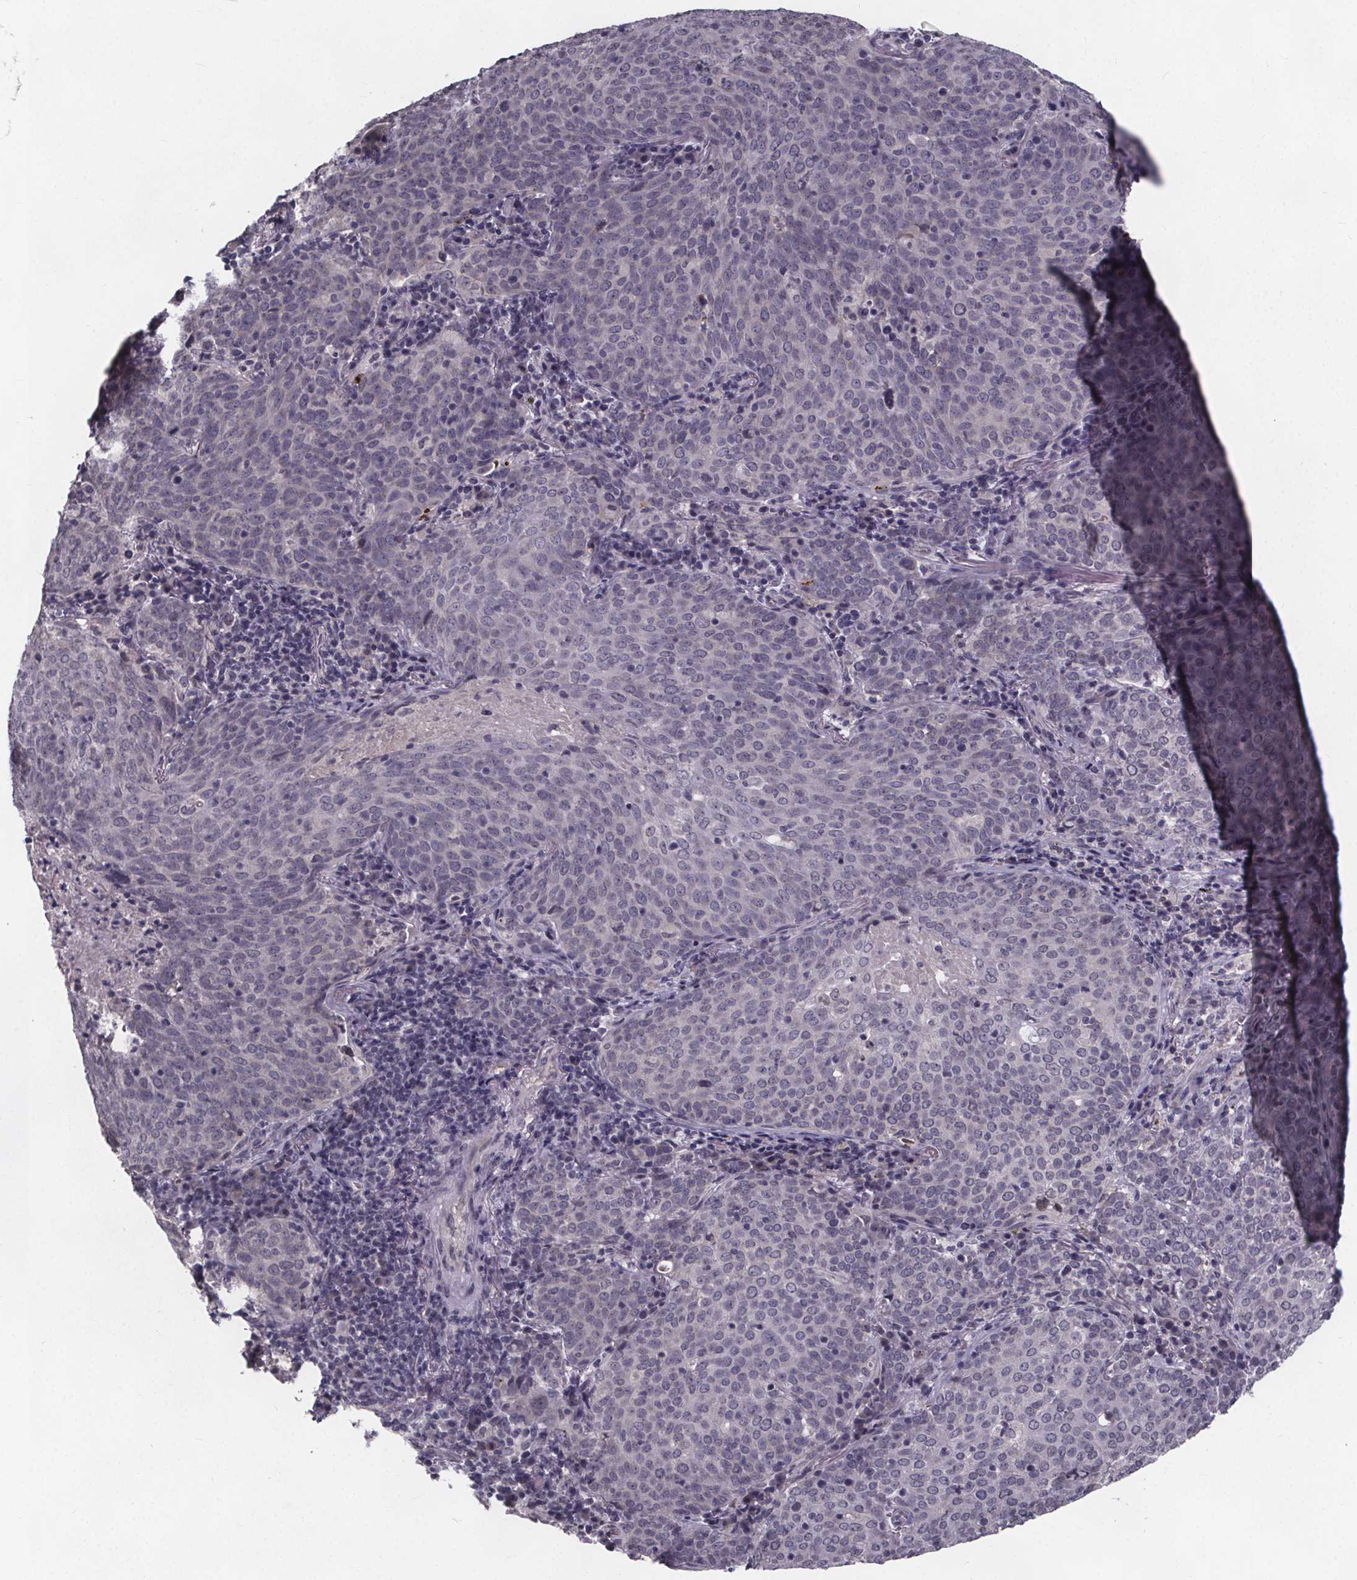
{"staining": {"intensity": "negative", "quantity": "none", "location": "none"}, "tissue": "lung cancer", "cell_type": "Tumor cells", "image_type": "cancer", "snomed": [{"axis": "morphology", "description": "Squamous cell carcinoma, NOS"}, {"axis": "topography", "description": "Lung"}], "caption": "This is an immunohistochemistry image of lung cancer (squamous cell carcinoma). There is no positivity in tumor cells.", "gene": "FAM181B", "patient": {"sex": "male", "age": 82}}